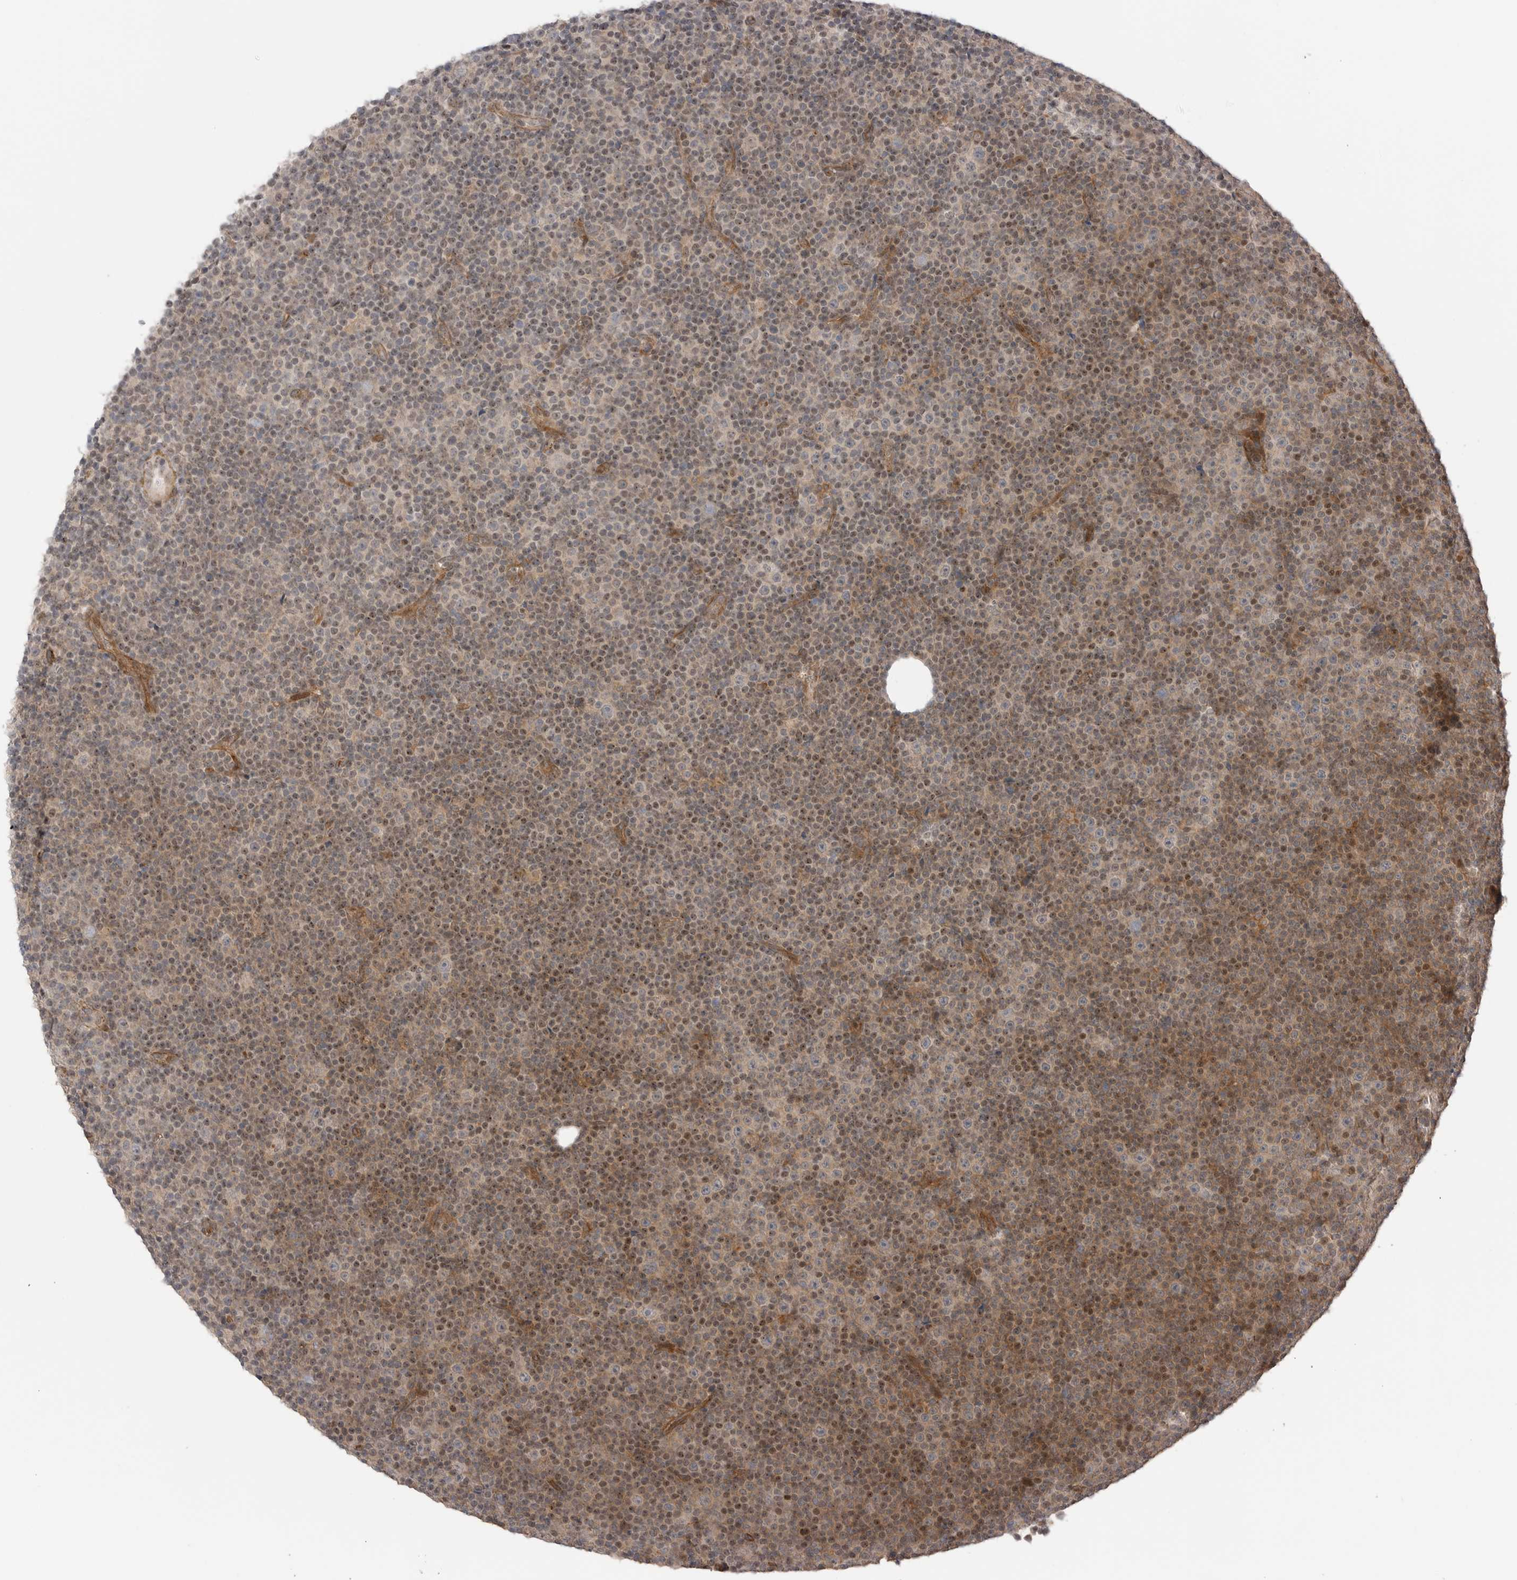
{"staining": {"intensity": "negative", "quantity": "none", "location": "none"}, "tissue": "lymphoma", "cell_type": "Tumor cells", "image_type": "cancer", "snomed": [{"axis": "morphology", "description": "Malignant lymphoma, non-Hodgkin's type, Low grade"}, {"axis": "topography", "description": "Lymph node"}], "caption": "The micrograph displays no significant staining in tumor cells of lymphoma.", "gene": "PEAK1", "patient": {"sex": "female", "age": 67}}